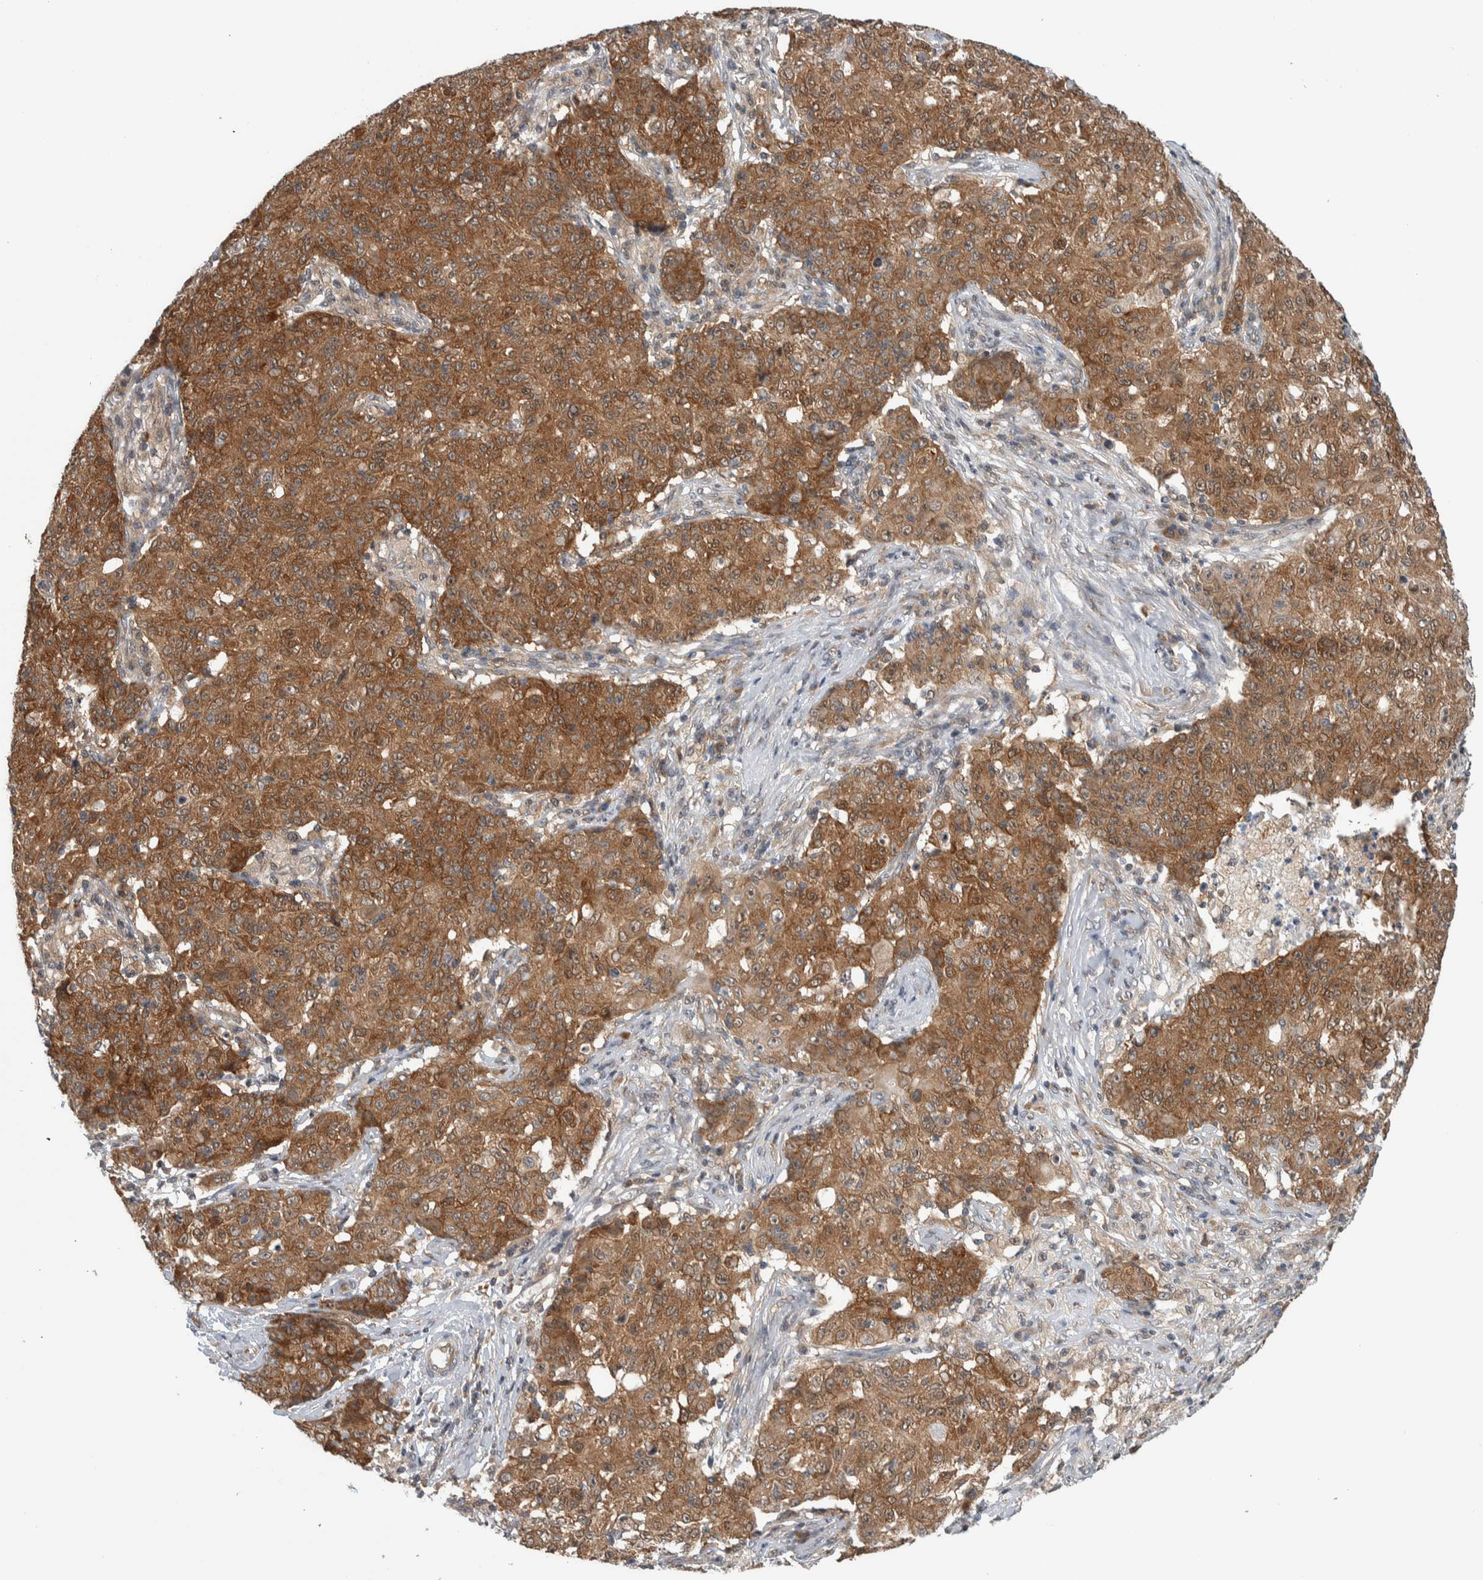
{"staining": {"intensity": "moderate", "quantity": ">75%", "location": "cytoplasmic/membranous"}, "tissue": "ovarian cancer", "cell_type": "Tumor cells", "image_type": "cancer", "snomed": [{"axis": "morphology", "description": "Carcinoma, endometroid"}, {"axis": "topography", "description": "Ovary"}], "caption": "An immunohistochemistry photomicrograph of tumor tissue is shown. Protein staining in brown shows moderate cytoplasmic/membranous positivity in endometroid carcinoma (ovarian) within tumor cells. Nuclei are stained in blue.", "gene": "CCDC43", "patient": {"sex": "female", "age": 42}}